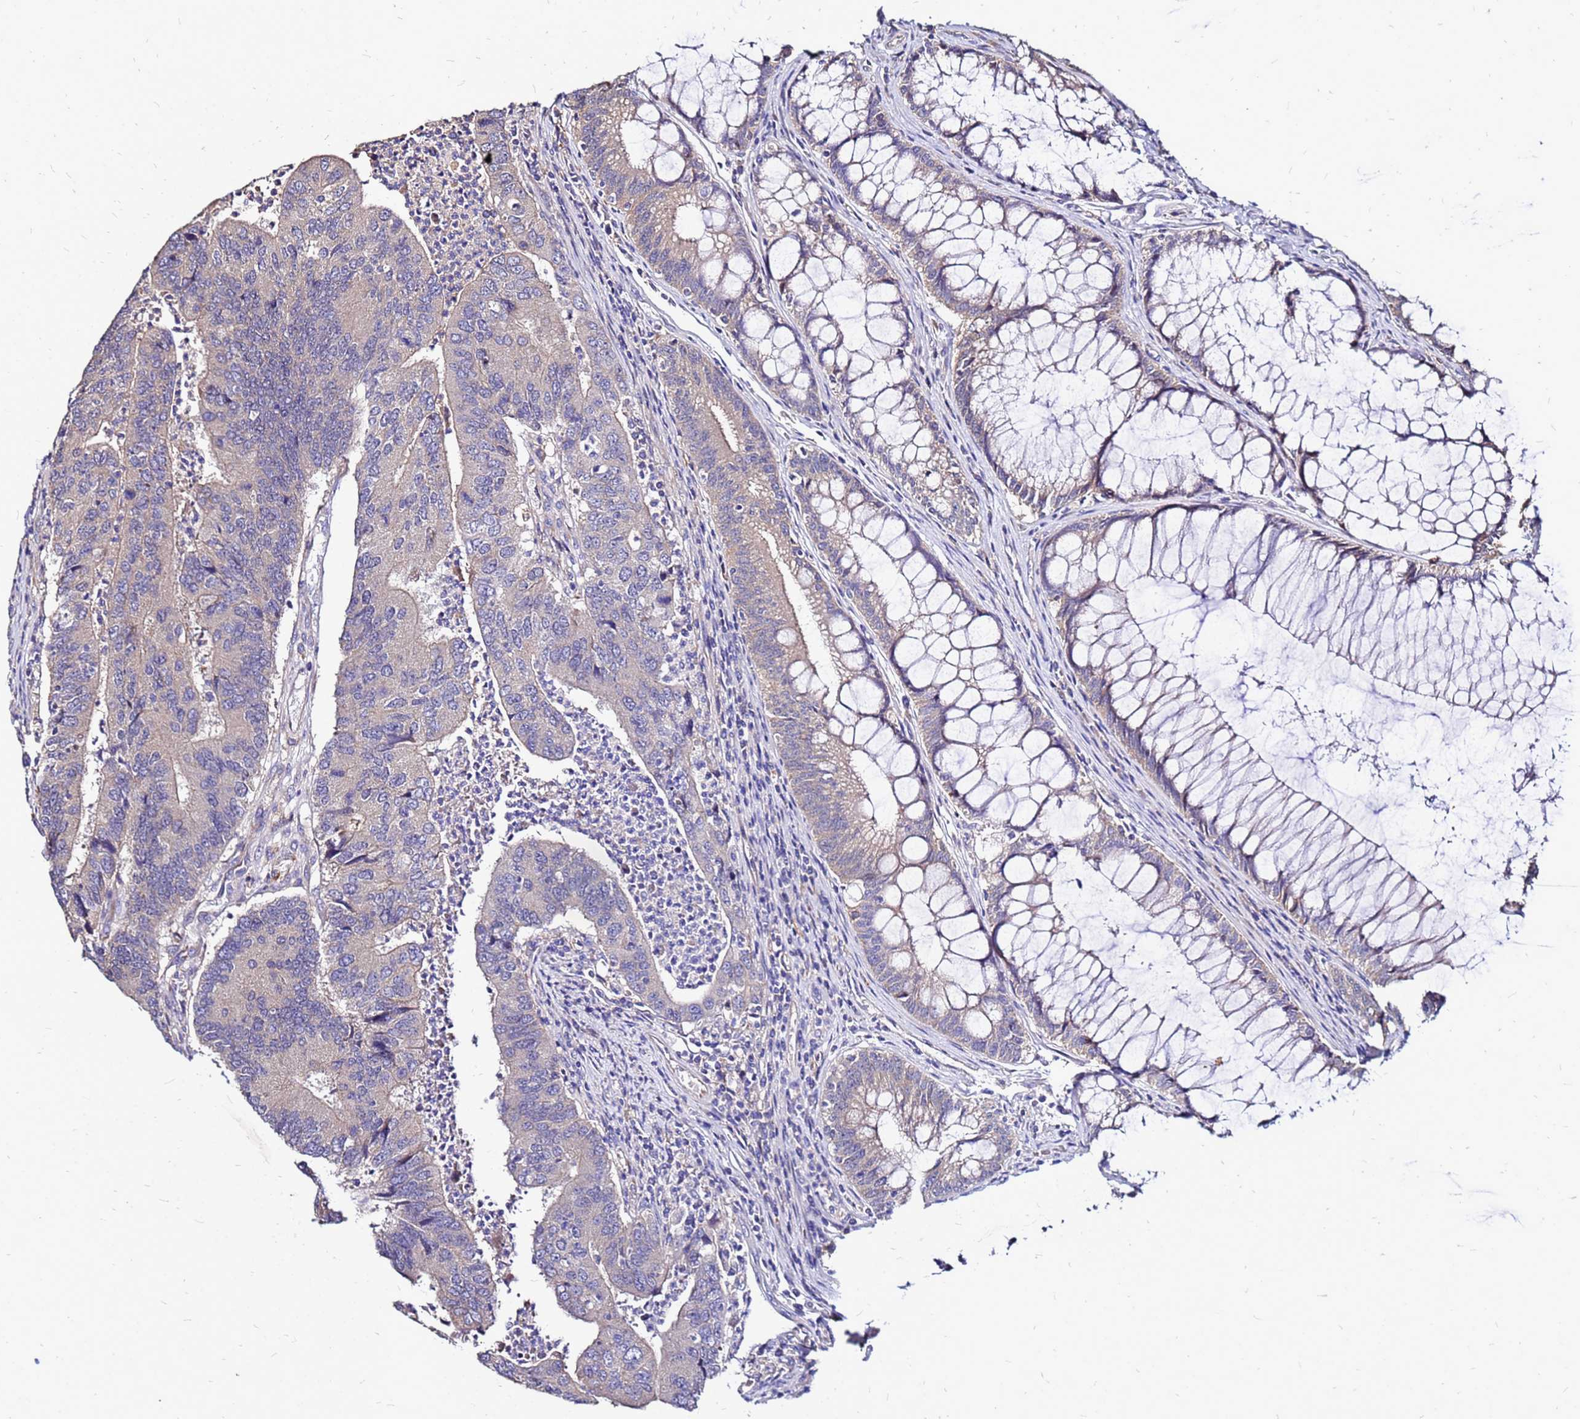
{"staining": {"intensity": "negative", "quantity": "none", "location": "none"}, "tissue": "colorectal cancer", "cell_type": "Tumor cells", "image_type": "cancer", "snomed": [{"axis": "morphology", "description": "Adenocarcinoma, NOS"}, {"axis": "topography", "description": "Colon"}], "caption": "Immunohistochemical staining of human colorectal cancer (adenocarcinoma) shows no significant expression in tumor cells. The staining was performed using DAB to visualize the protein expression in brown, while the nuclei were stained in blue with hematoxylin (Magnification: 20x).", "gene": "ARHGEF5", "patient": {"sex": "female", "age": 67}}